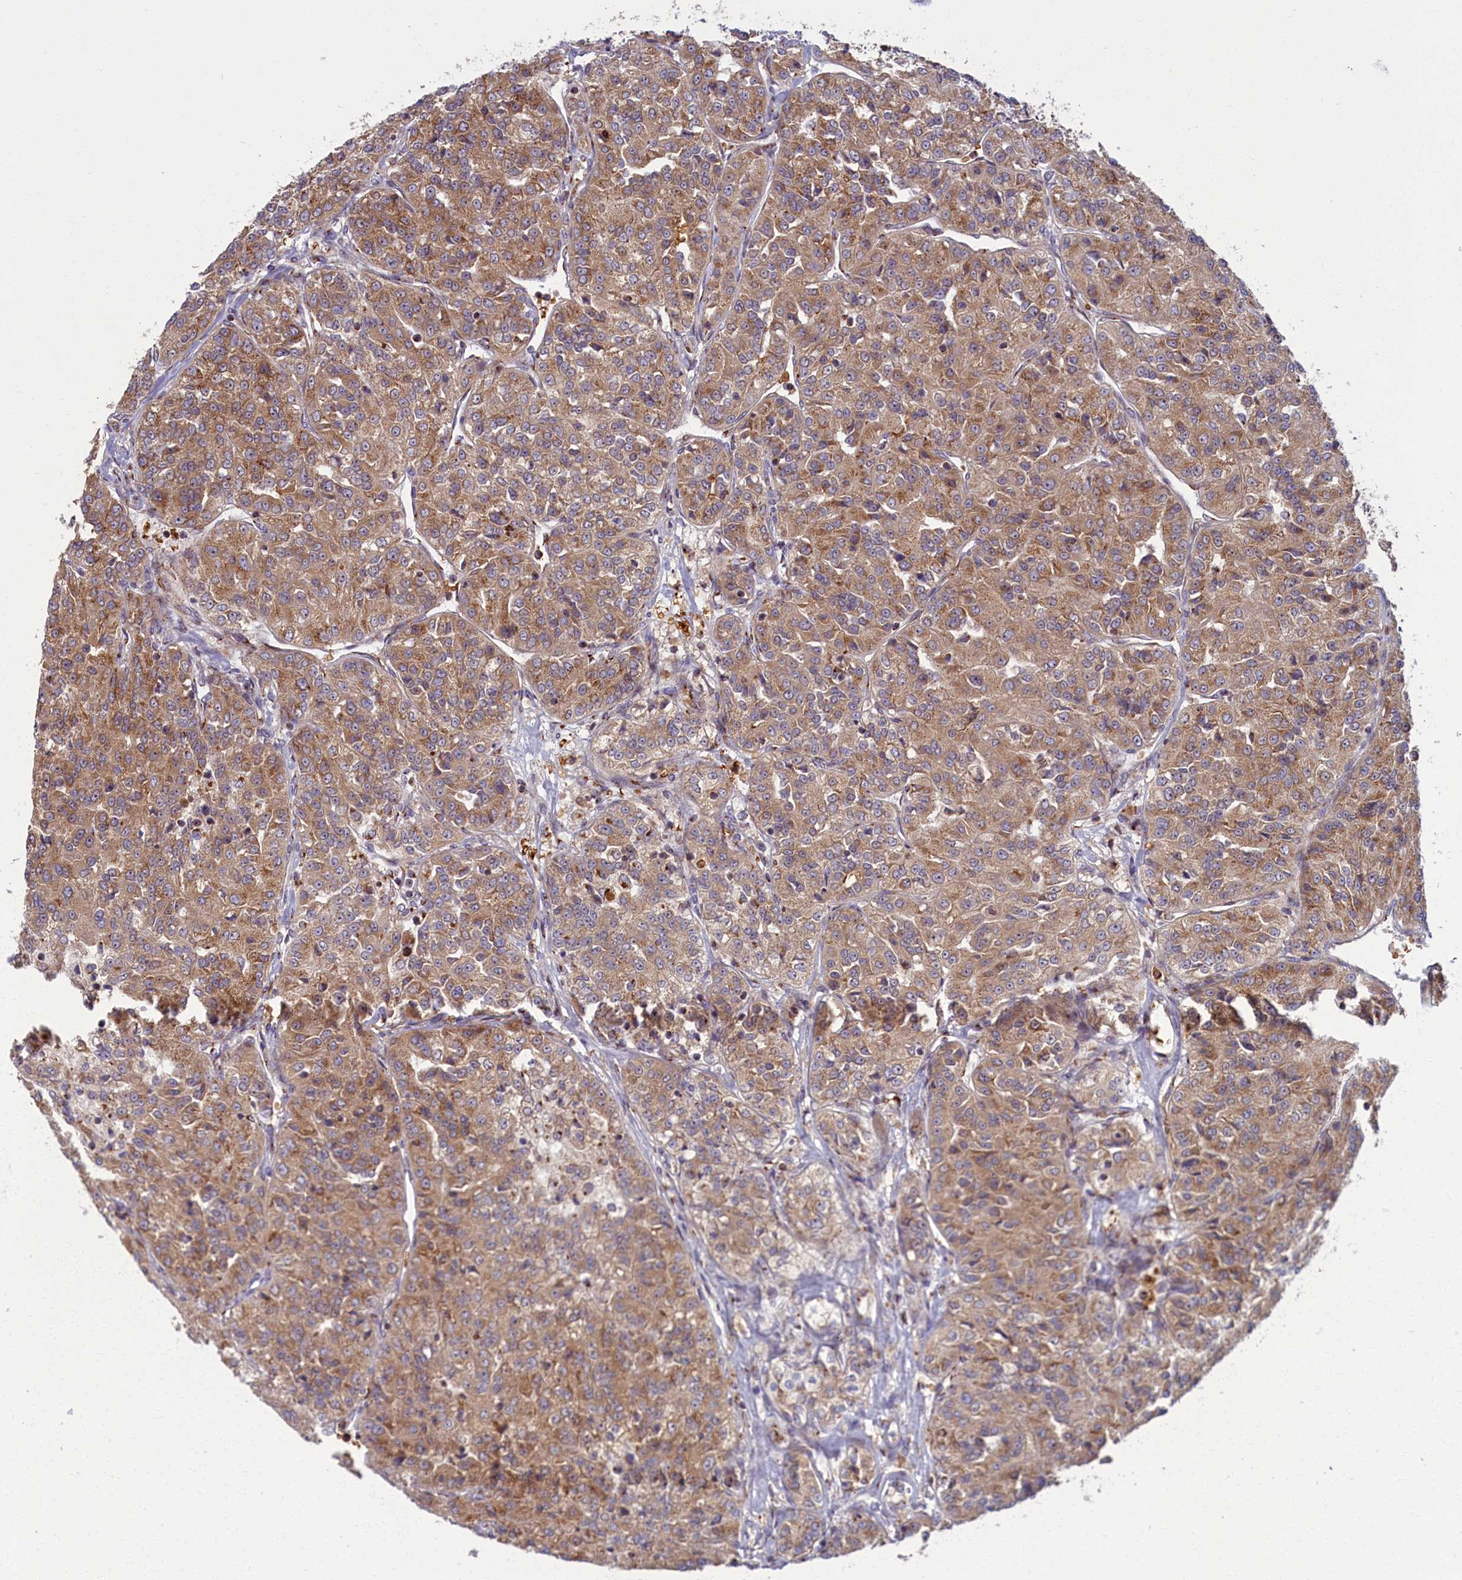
{"staining": {"intensity": "moderate", "quantity": ">75%", "location": "cytoplasmic/membranous"}, "tissue": "renal cancer", "cell_type": "Tumor cells", "image_type": "cancer", "snomed": [{"axis": "morphology", "description": "Adenocarcinoma, NOS"}, {"axis": "topography", "description": "Kidney"}], "caption": "Adenocarcinoma (renal) stained with a protein marker demonstrates moderate staining in tumor cells.", "gene": "BLVRB", "patient": {"sex": "female", "age": 63}}